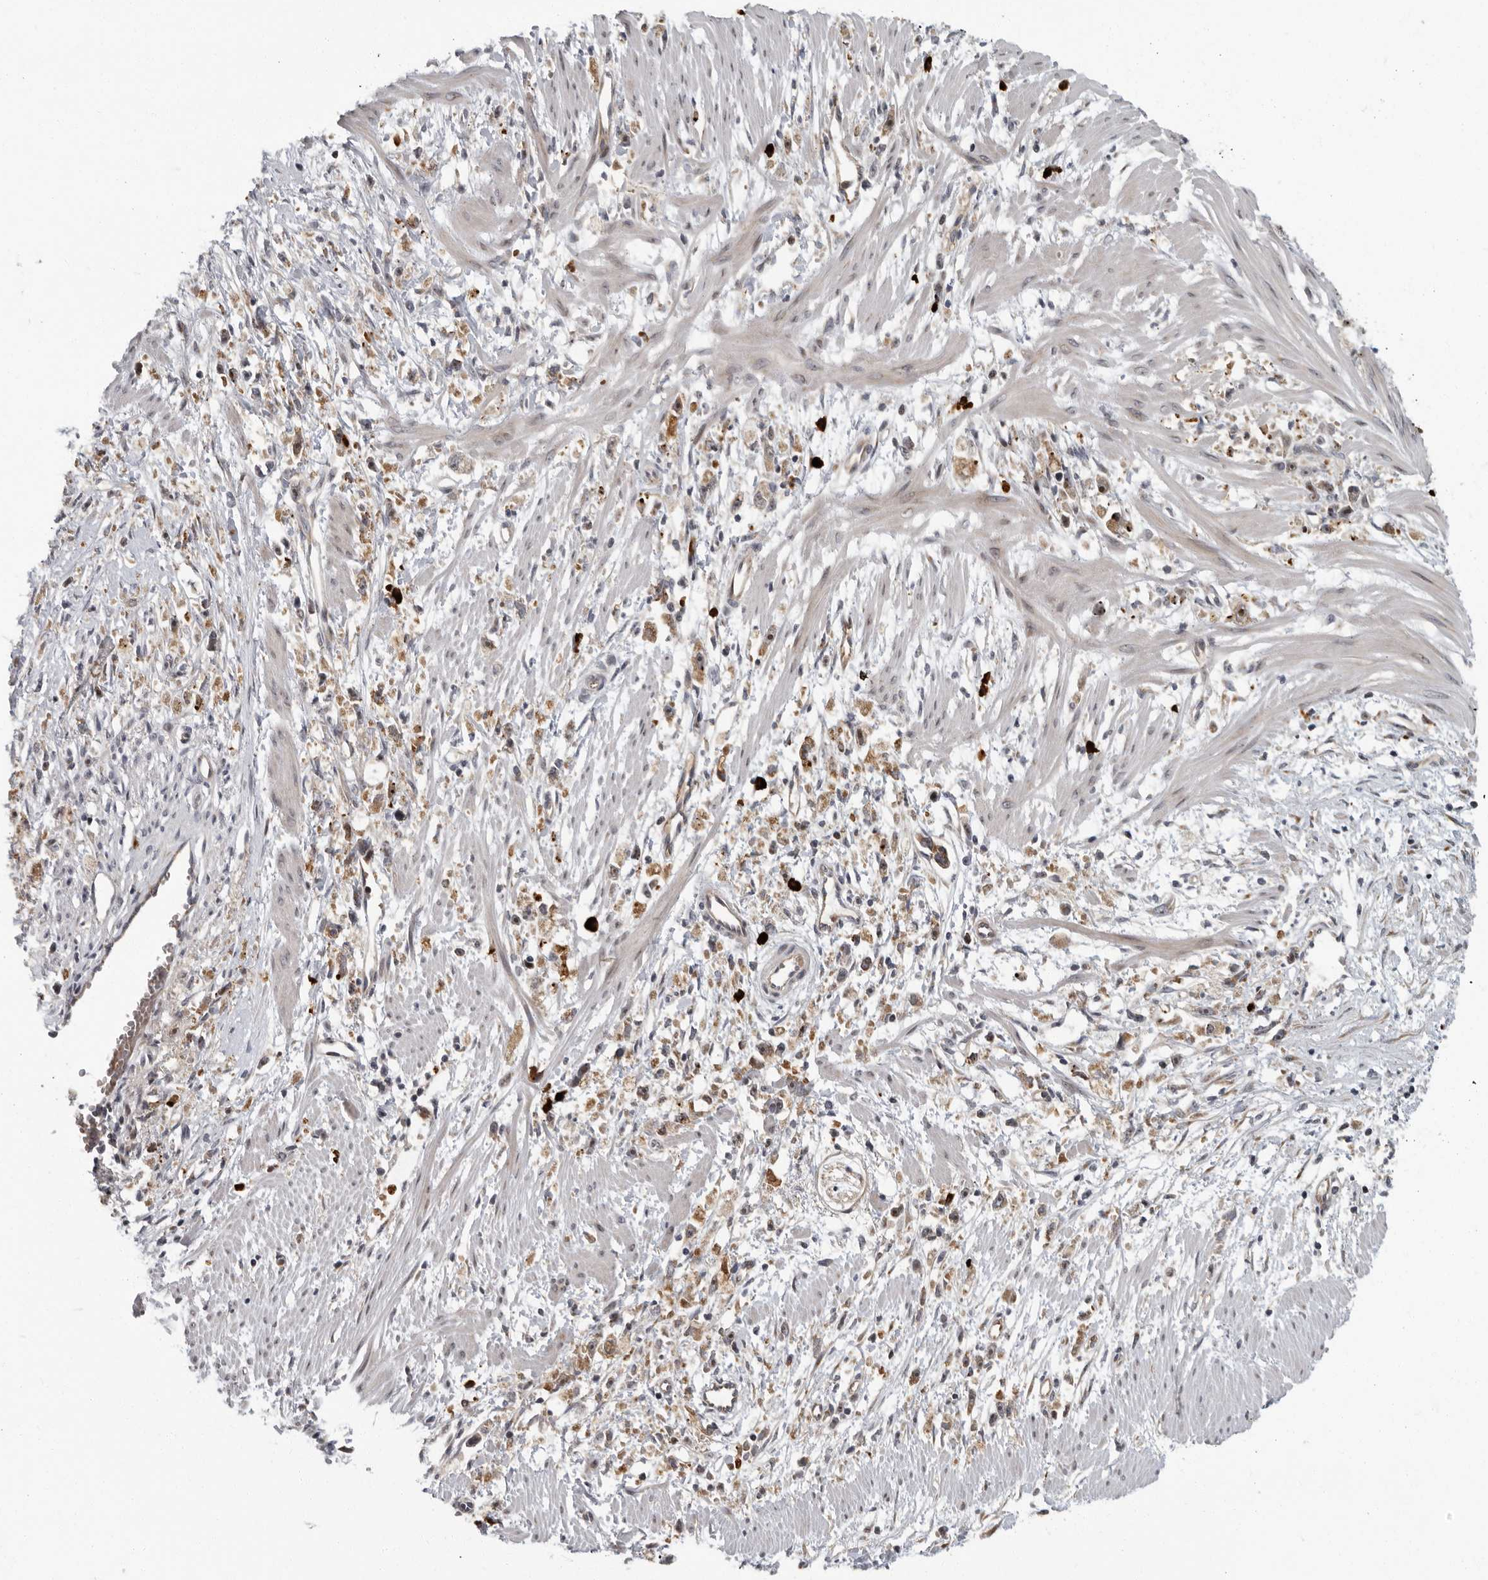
{"staining": {"intensity": "moderate", "quantity": "25%-75%", "location": "cytoplasmic/membranous"}, "tissue": "stomach cancer", "cell_type": "Tumor cells", "image_type": "cancer", "snomed": [{"axis": "morphology", "description": "Adenocarcinoma, NOS"}, {"axis": "topography", "description": "Stomach"}], "caption": "The photomicrograph shows a brown stain indicating the presence of a protein in the cytoplasmic/membranous of tumor cells in stomach cancer.", "gene": "PDCD11", "patient": {"sex": "female", "age": 59}}